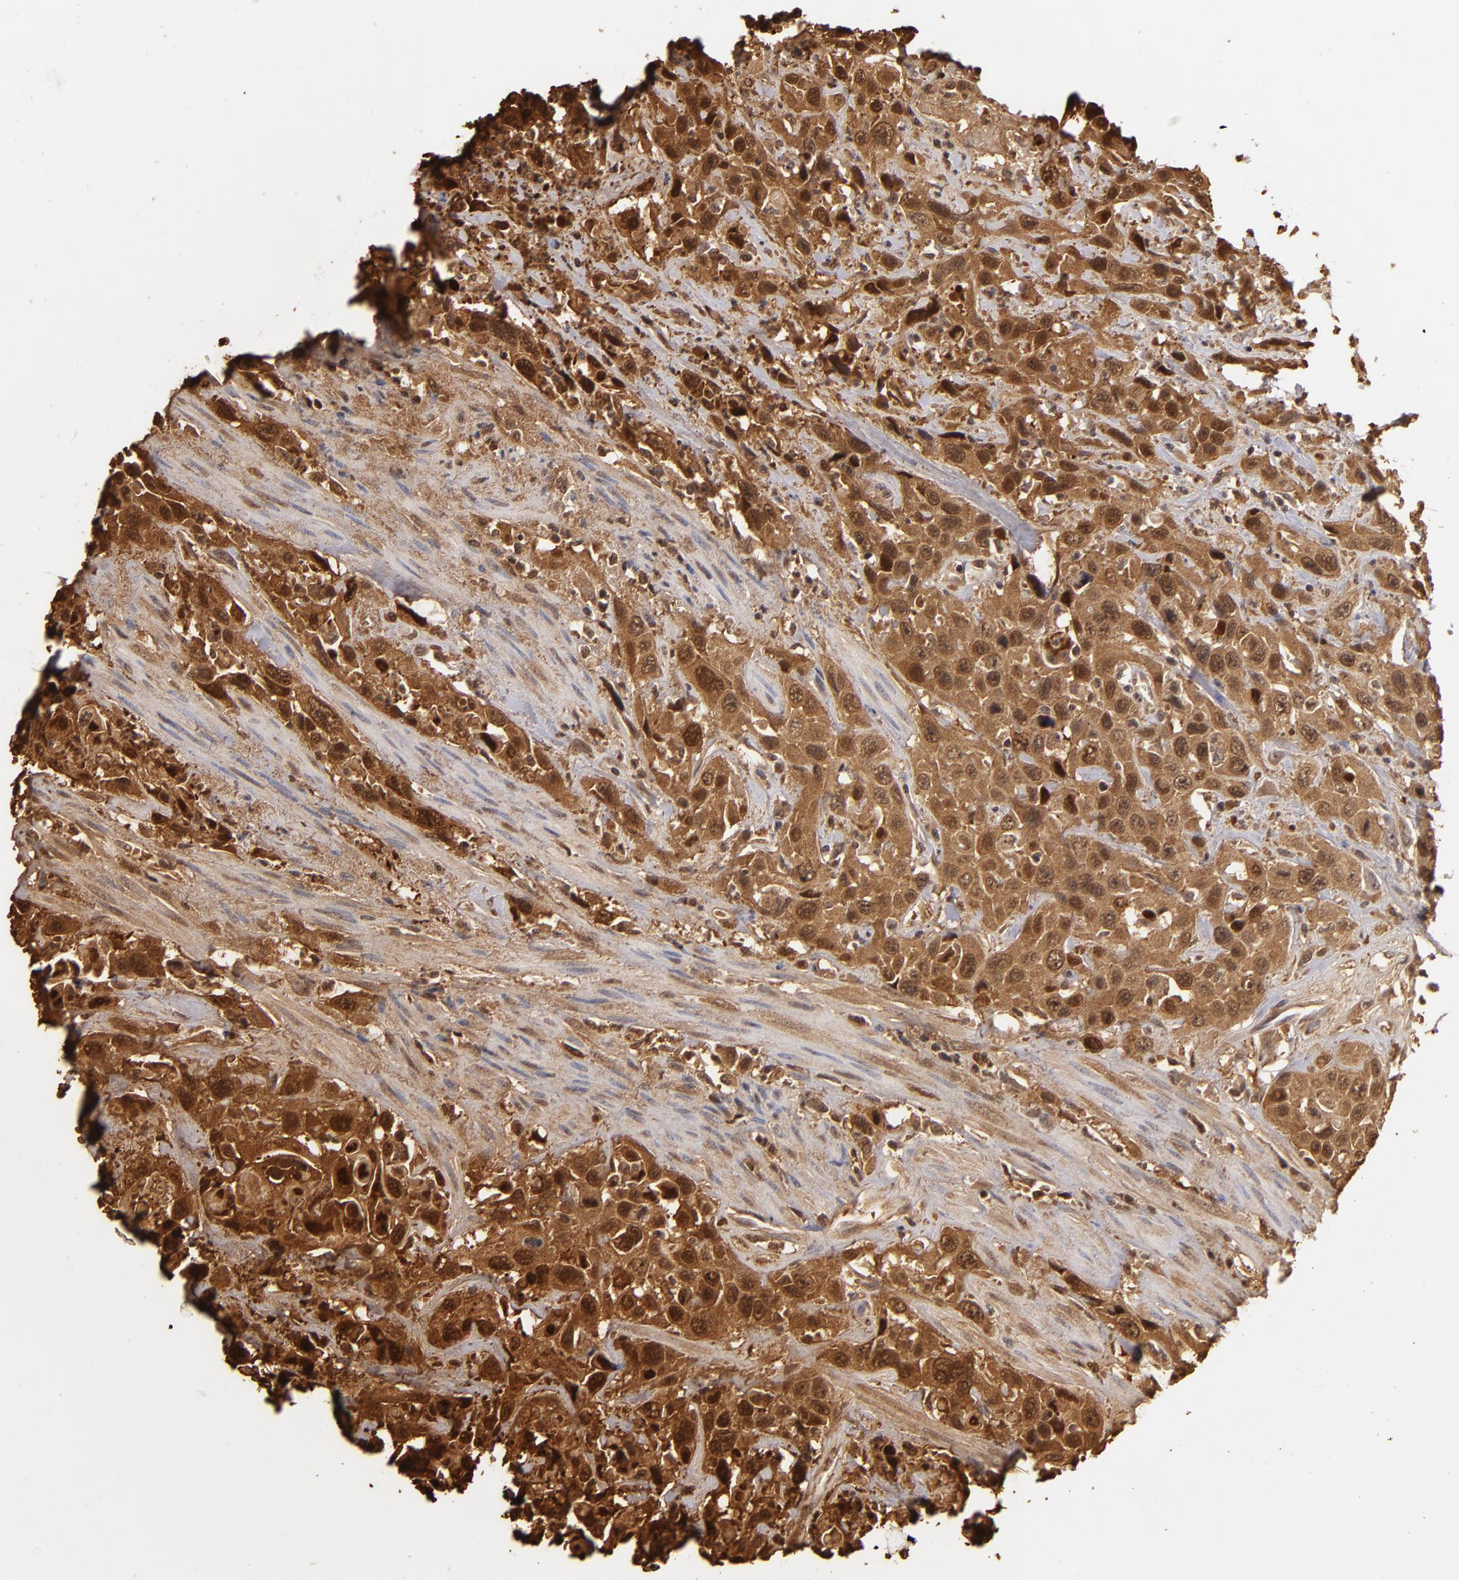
{"staining": {"intensity": "strong", "quantity": ">75%", "location": "cytoplasmic/membranous,nuclear"}, "tissue": "urothelial cancer", "cell_type": "Tumor cells", "image_type": "cancer", "snomed": [{"axis": "morphology", "description": "Urothelial carcinoma, High grade"}, {"axis": "topography", "description": "Urinary bladder"}], "caption": "Tumor cells reveal high levels of strong cytoplasmic/membranous and nuclear positivity in about >75% of cells in urothelial cancer.", "gene": "S100A2", "patient": {"sex": "female", "age": 84}}